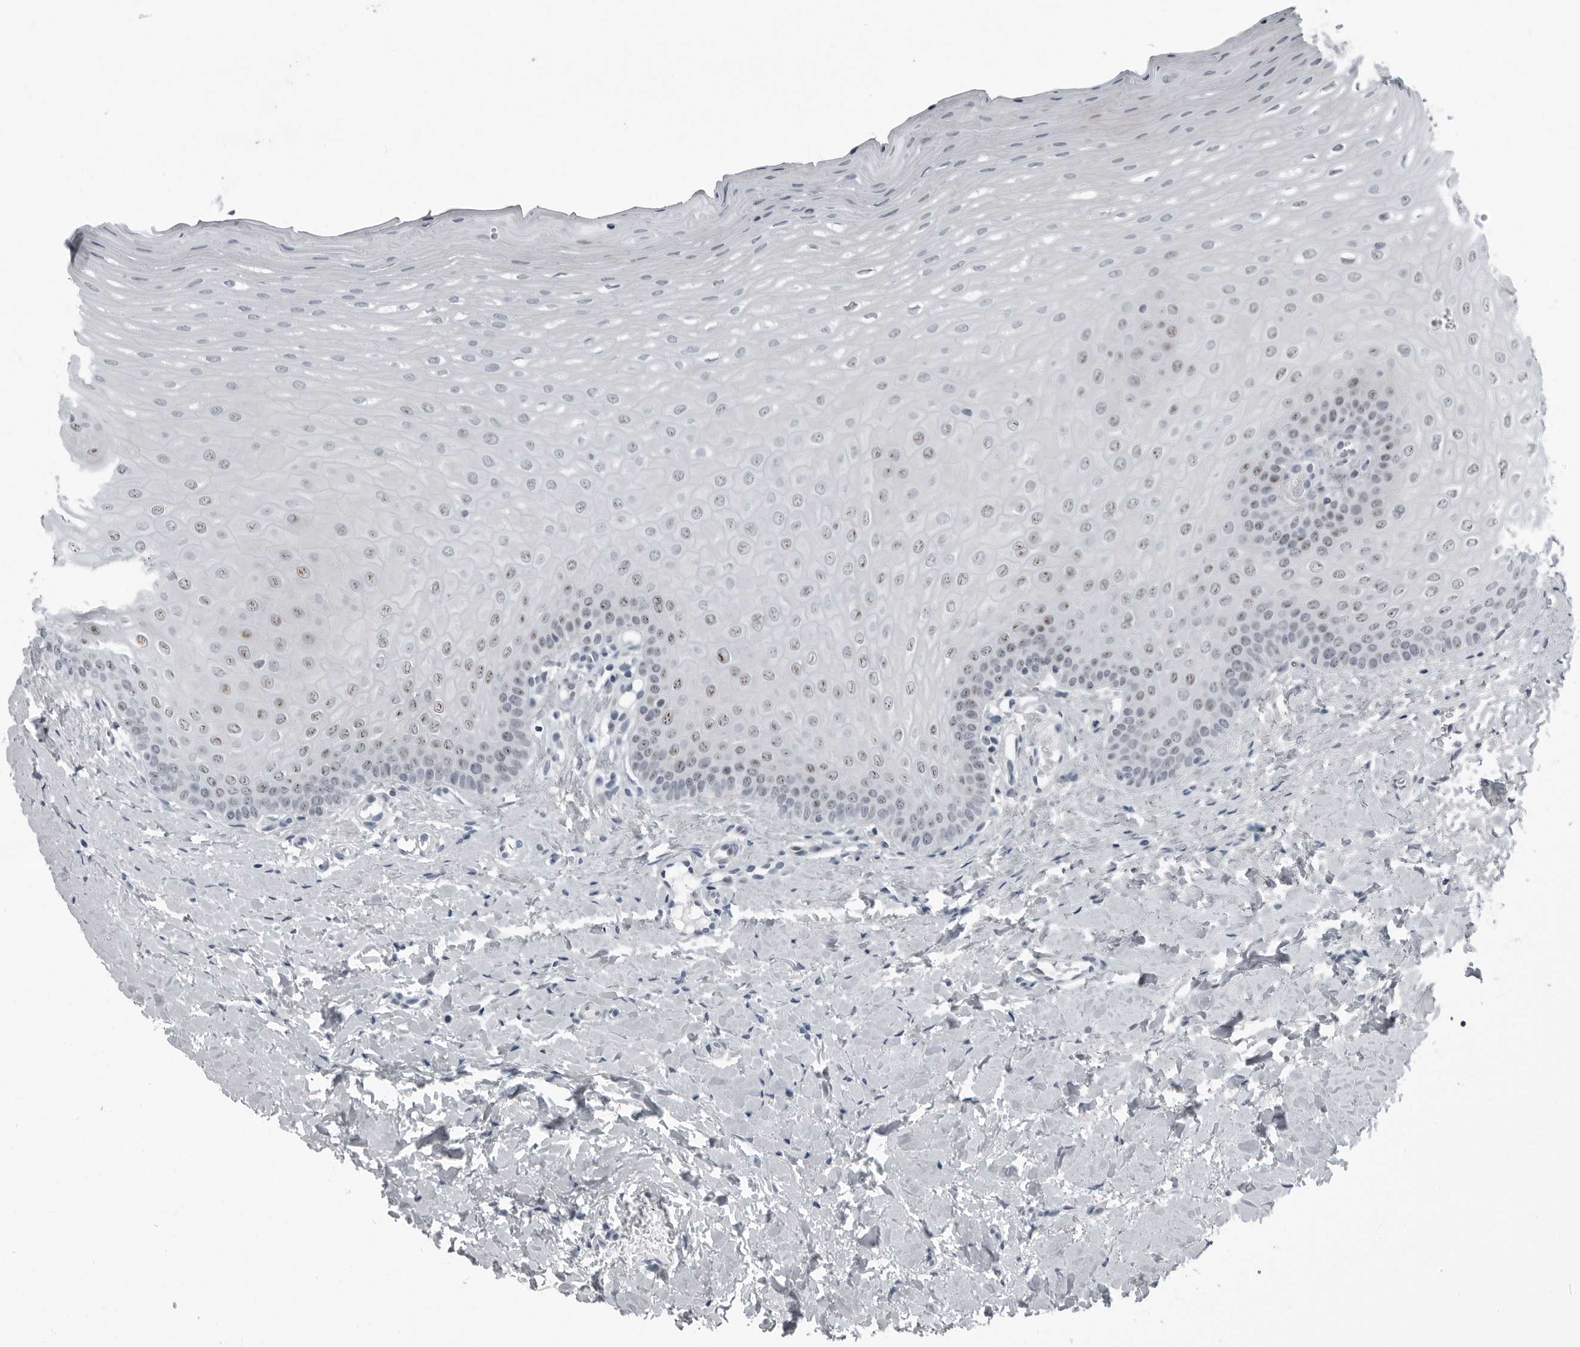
{"staining": {"intensity": "weak", "quantity": "<25%", "location": "nuclear"}, "tissue": "oral mucosa", "cell_type": "Squamous epithelial cells", "image_type": "normal", "snomed": [{"axis": "morphology", "description": "Normal tissue, NOS"}, {"axis": "topography", "description": "Oral tissue"}], "caption": "The micrograph reveals no staining of squamous epithelial cells in benign oral mucosa. The staining is performed using DAB brown chromogen with nuclei counter-stained in using hematoxylin.", "gene": "PDCD11", "patient": {"sex": "female", "age": 39}}